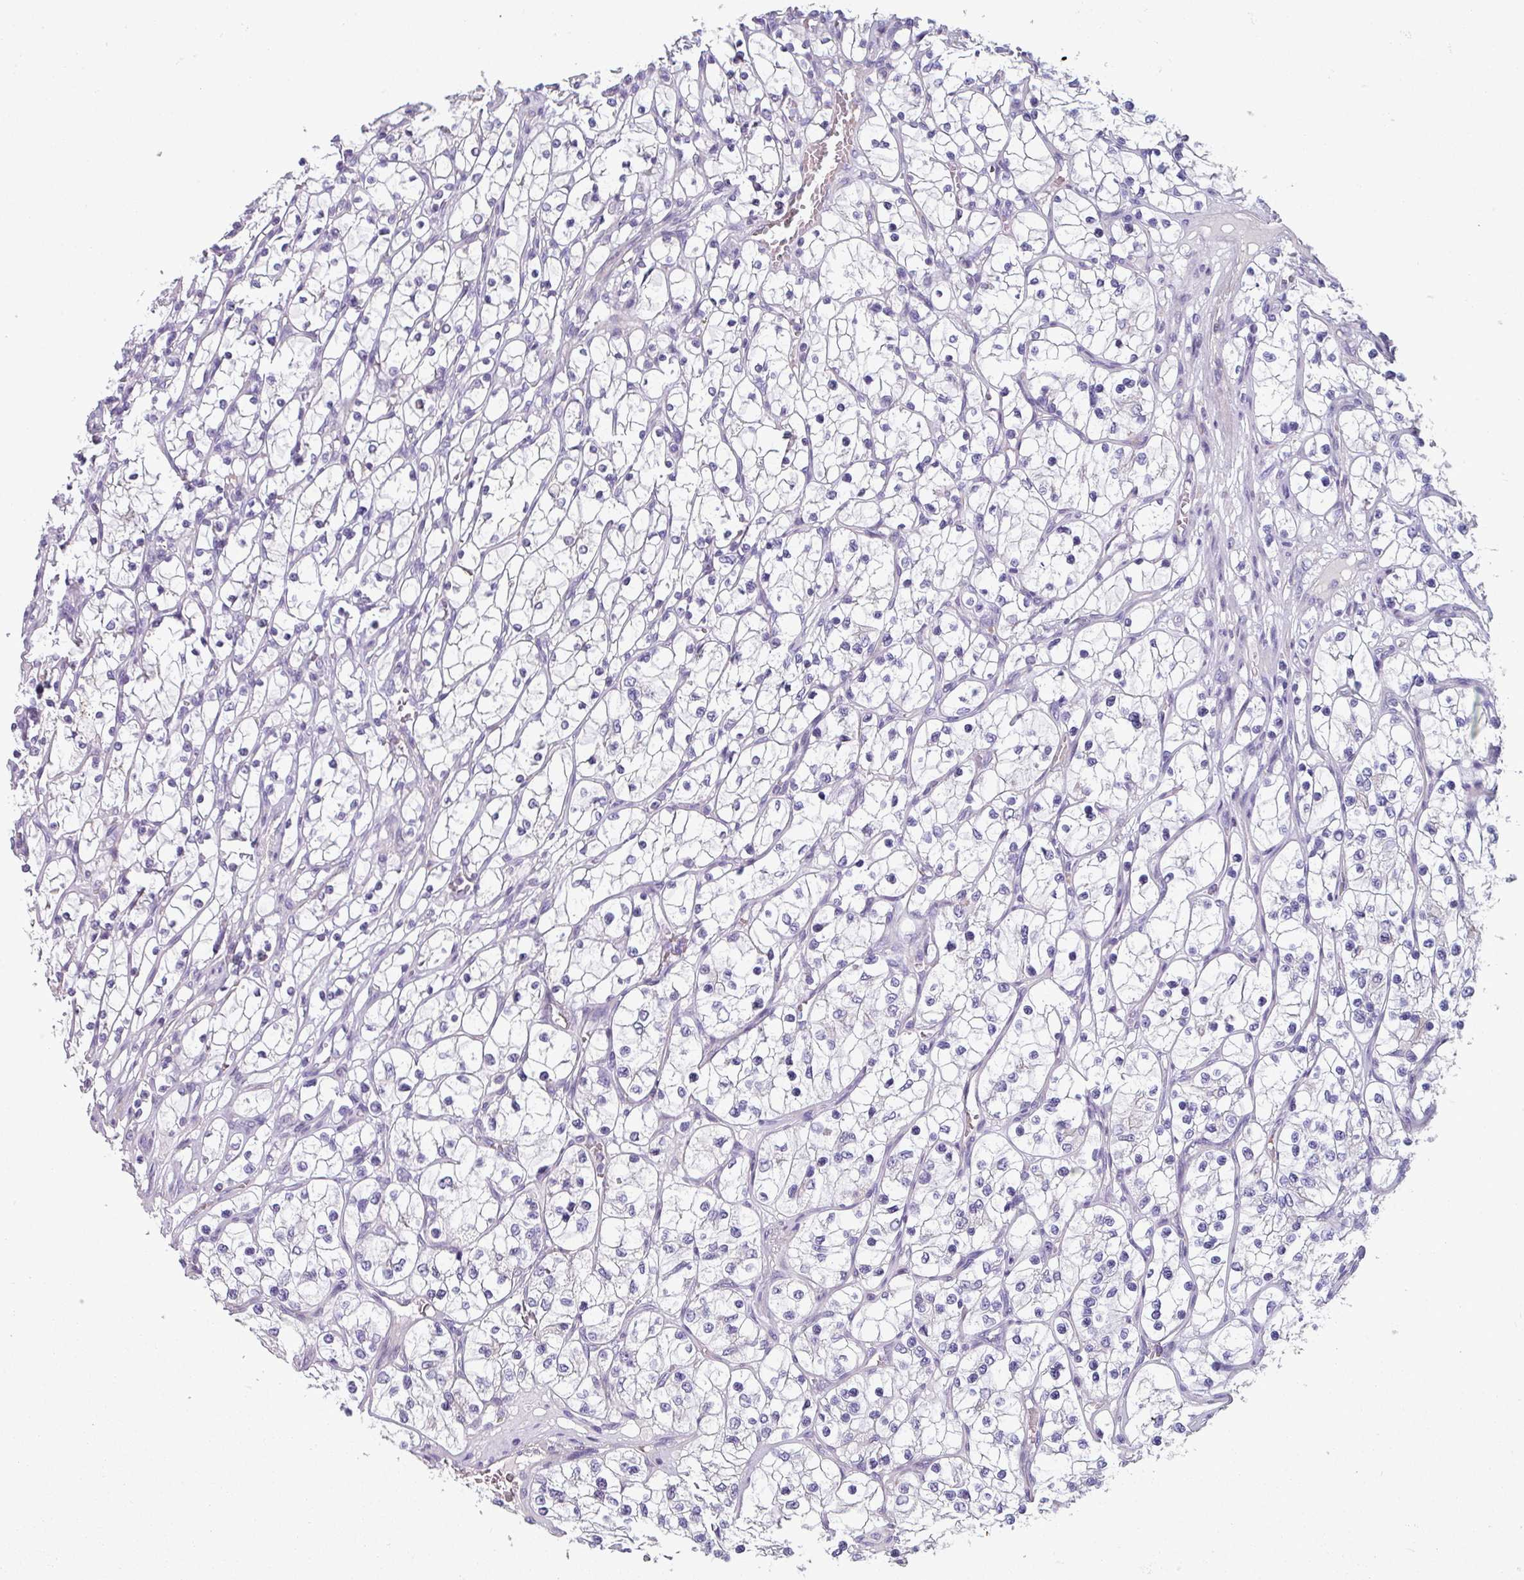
{"staining": {"intensity": "negative", "quantity": "none", "location": "none"}, "tissue": "renal cancer", "cell_type": "Tumor cells", "image_type": "cancer", "snomed": [{"axis": "morphology", "description": "Adenocarcinoma, NOS"}, {"axis": "topography", "description": "Kidney"}], "caption": "DAB (3,3'-diaminobenzidine) immunohistochemical staining of human renal cancer exhibits no significant expression in tumor cells. (DAB (3,3'-diaminobenzidine) immunohistochemistry (IHC), high magnification).", "gene": "TMEM132A", "patient": {"sex": "female", "age": 69}}